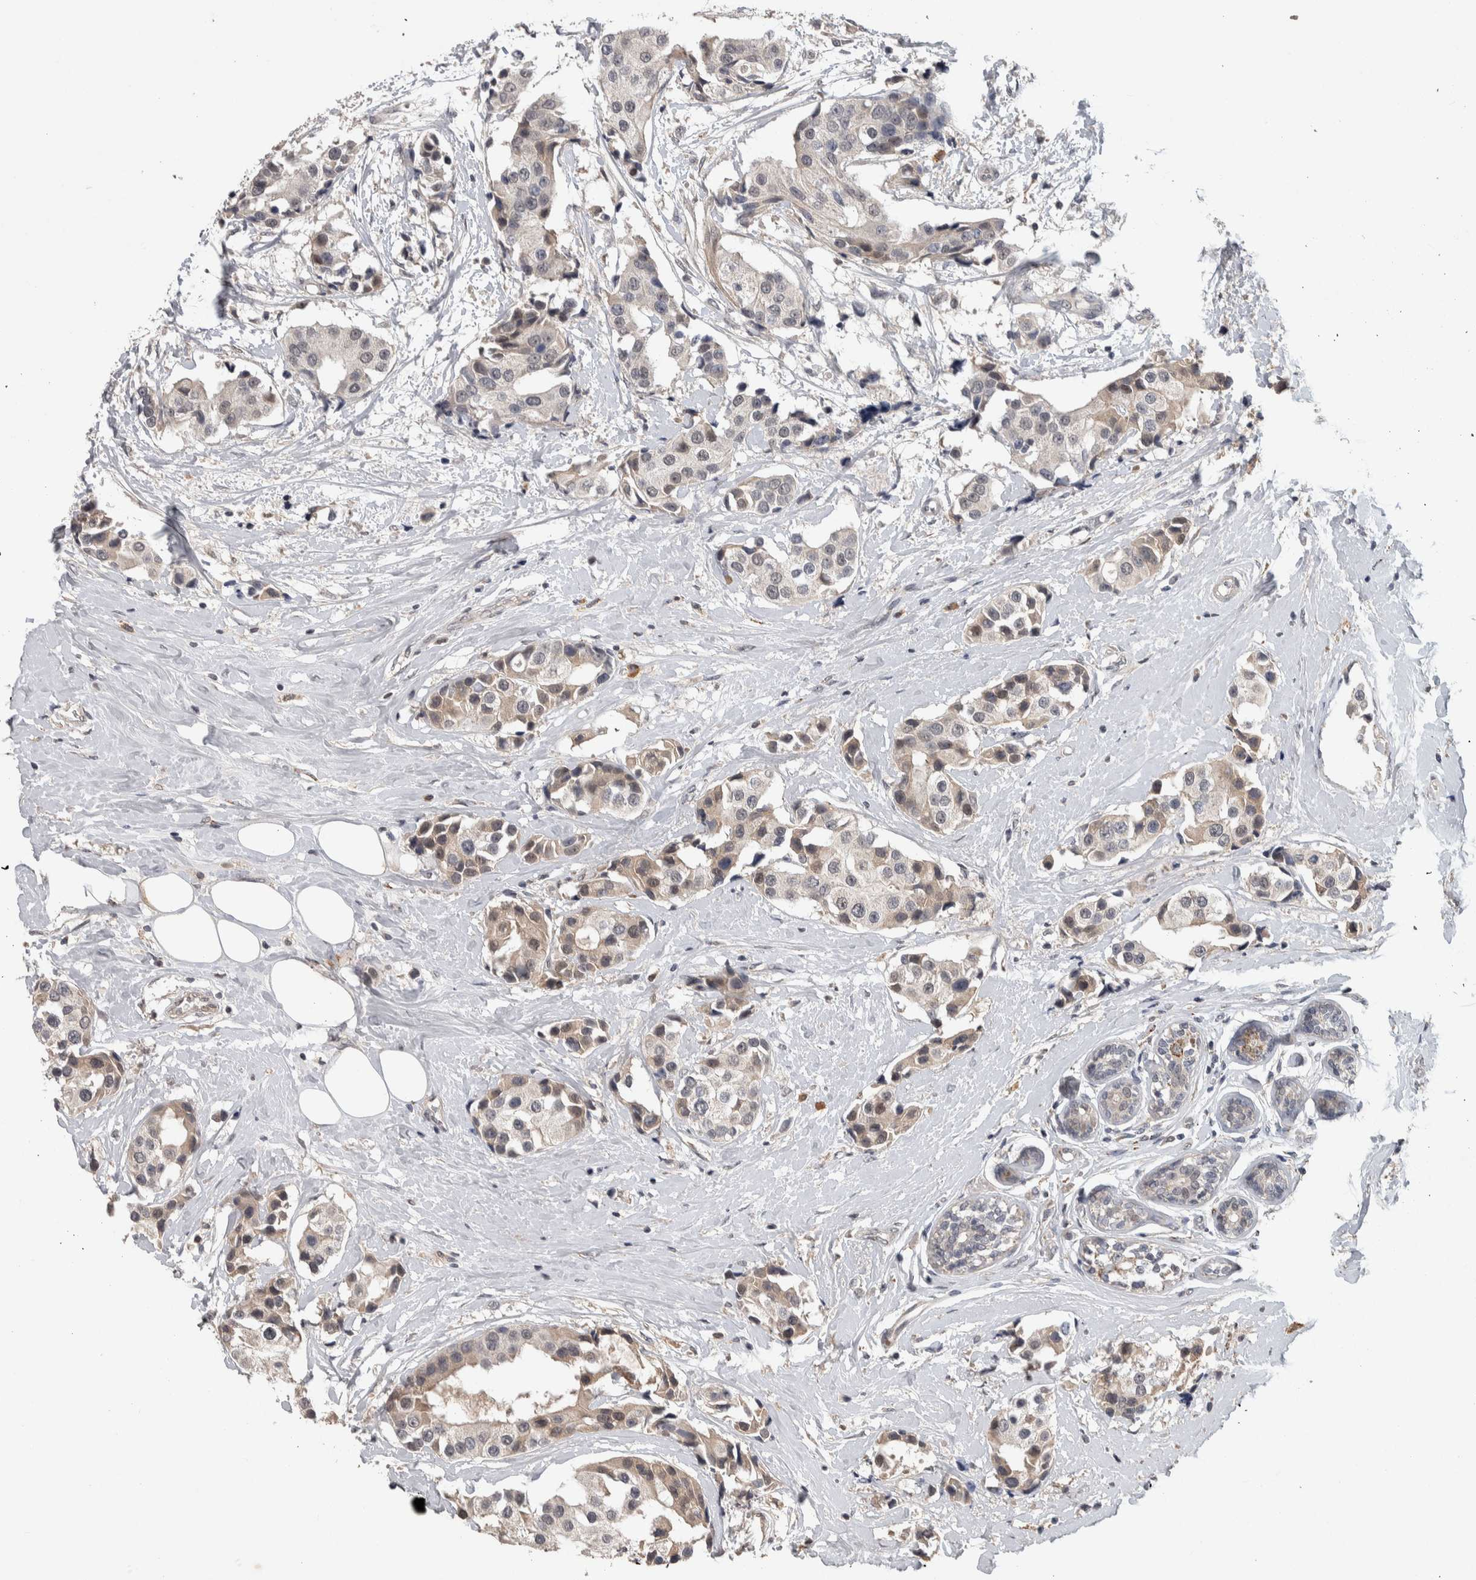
{"staining": {"intensity": "weak", "quantity": "25%-75%", "location": "cytoplasmic/membranous,nuclear"}, "tissue": "breast cancer", "cell_type": "Tumor cells", "image_type": "cancer", "snomed": [{"axis": "morphology", "description": "Normal tissue, NOS"}, {"axis": "morphology", "description": "Duct carcinoma"}, {"axis": "topography", "description": "Breast"}], "caption": "Brown immunohistochemical staining in breast cancer (invasive ductal carcinoma) reveals weak cytoplasmic/membranous and nuclear positivity in about 25%-75% of tumor cells.", "gene": "CHRM3", "patient": {"sex": "female", "age": 39}}